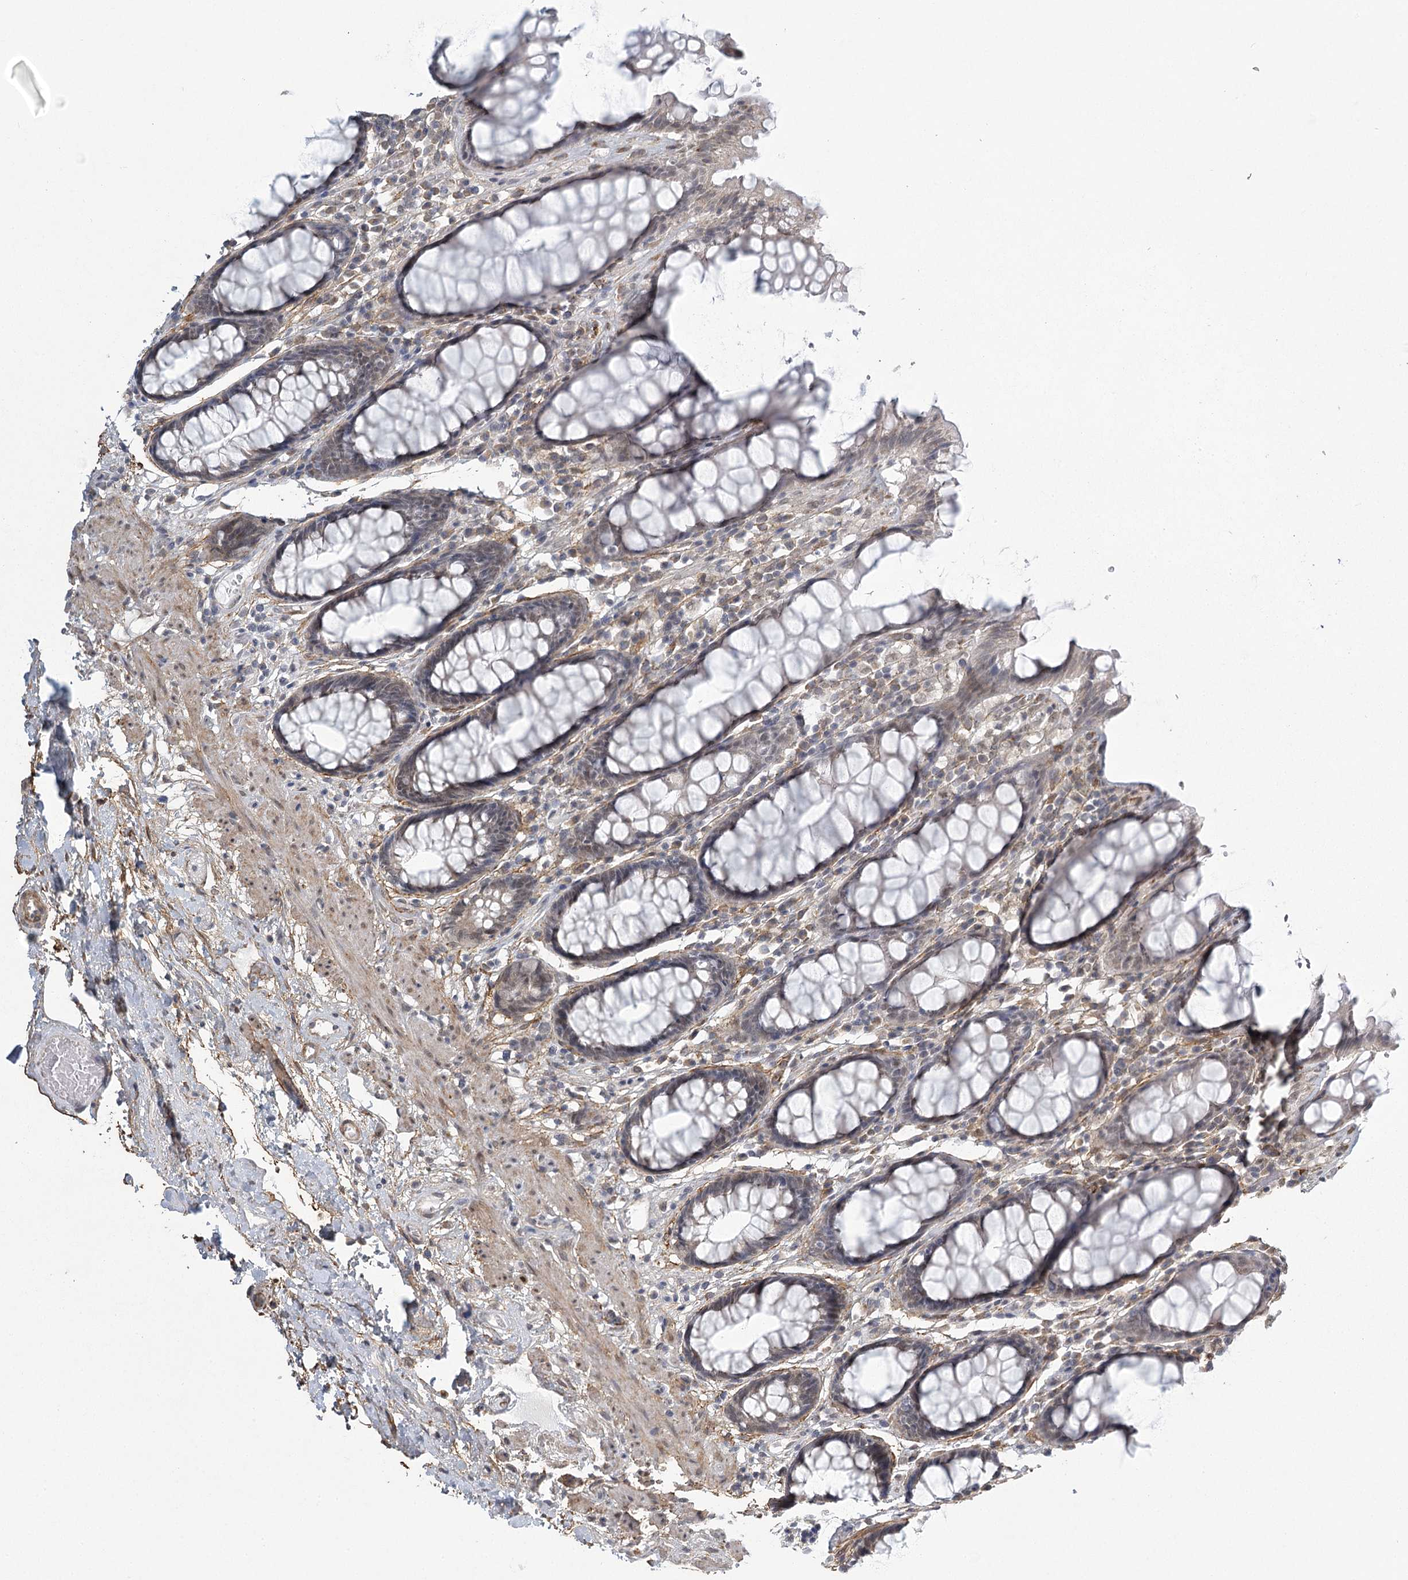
{"staining": {"intensity": "weak", "quantity": "25%-75%", "location": "nuclear"}, "tissue": "rectum", "cell_type": "Glandular cells", "image_type": "normal", "snomed": [{"axis": "morphology", "description": "Normal tissue, NOS"}, {"axis": "topography", "description": "Rectum"}], "caption": "Unremarkable rectum displays weak nuclear expression in about 25%-75% of glandular cells.", "gene": "MED28", "patient": {"sex": "male", "age": 64}}